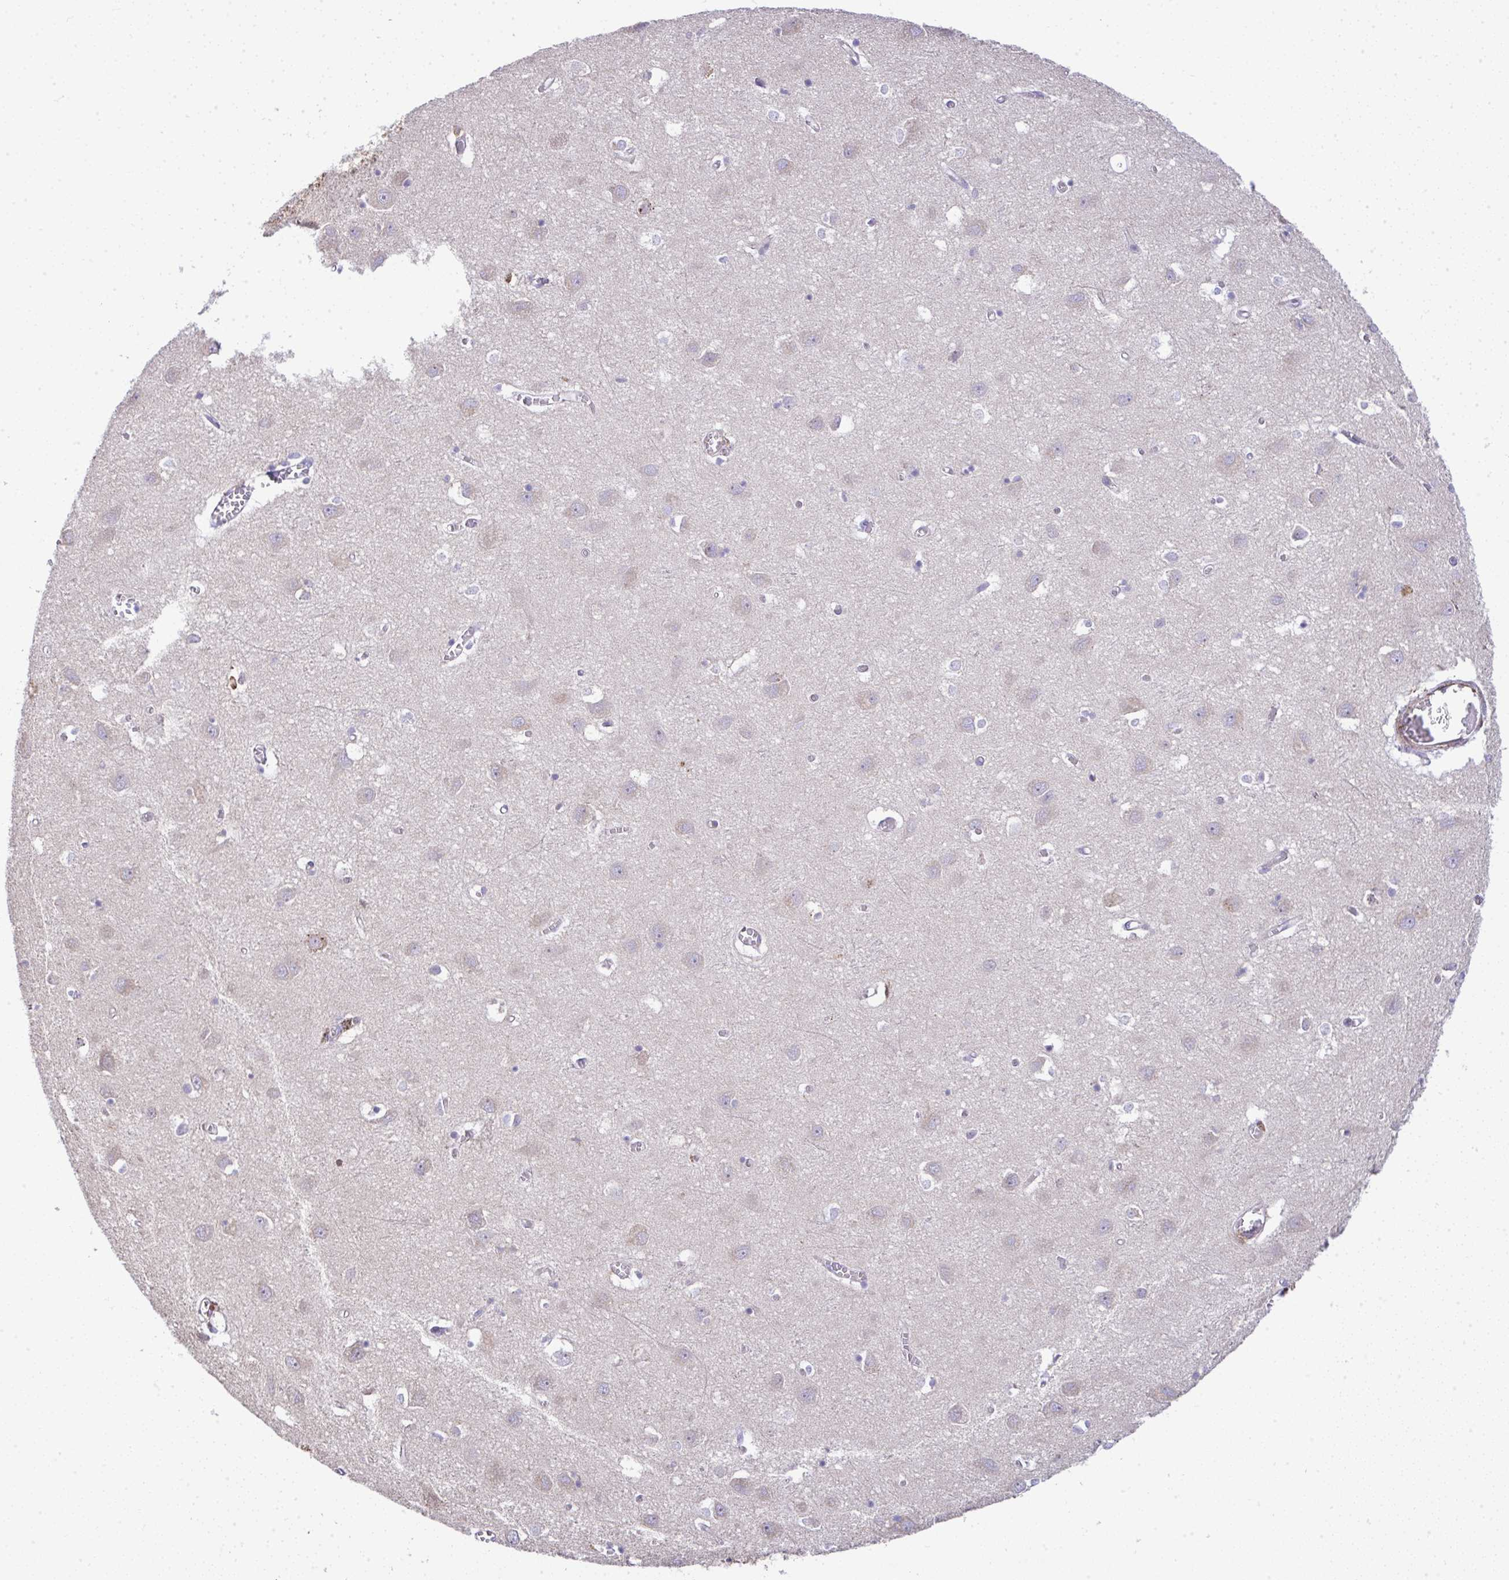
{"staining": {"intensity": "negative", "quantity": "none", "location": "none"}, "tissue": "cerebral cortex", "cell_type": "Endothelial cells", "image_type": "normal", "snomed": [{"axis": "morphology", "description": "Normal tissue, NOS"}, {"axis": "topography", "description": "Cerebral cortex"}], "caption": "Immunohistochemistry image of unremarkable cerebral cortex: cerebral cortex stained with DAB shows no significant protein staining in endothelial cells. Brightfield microscopy of immunohistochemistry stained with DAB (brown) and hematoxylin (blue), captured at high magnification.", "gene": "GRID2", "patient": {"sex": "male", "age": 70}}